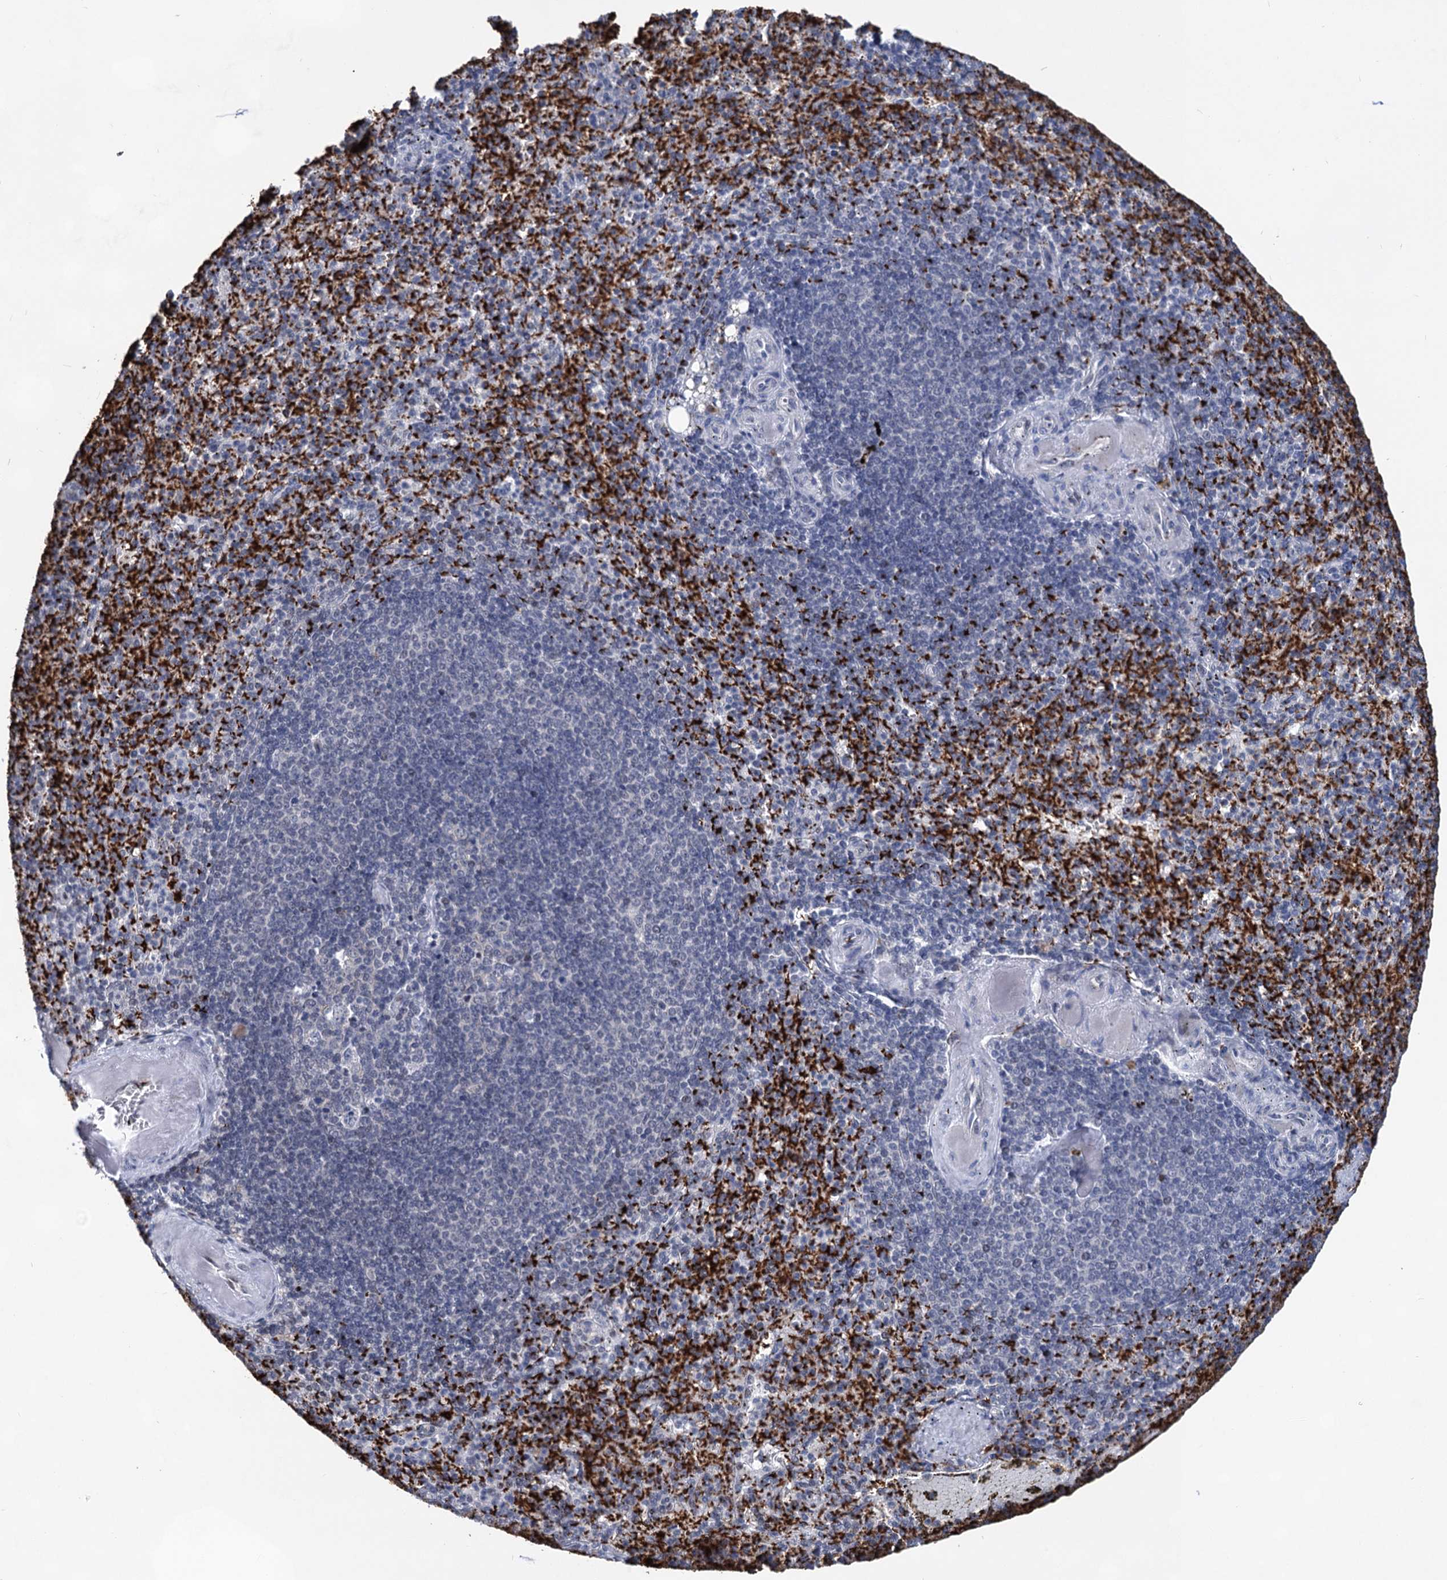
{"staining": {"intensity": "negative", "quantity": "none", "location": "none"}, "tissue": "spleen", "cell_type": "Cells in red pulp", "image_type": "normal", "snomed": [{"axis": "morphology", "description": "Normal tissue, NOS"}, {"axis": "topography", "description": "Spleen"}], "caption": "DAB immunohistochemical staining of normal spleen shows no significant positivity in cells in red pulp. (DAB (3,3'-diaminobenzidine) immunohistochemistry visualized using brightfield microscopy, high magnification).", "gene": "MON2", "patient": {"sex": "female", "age": 74}}